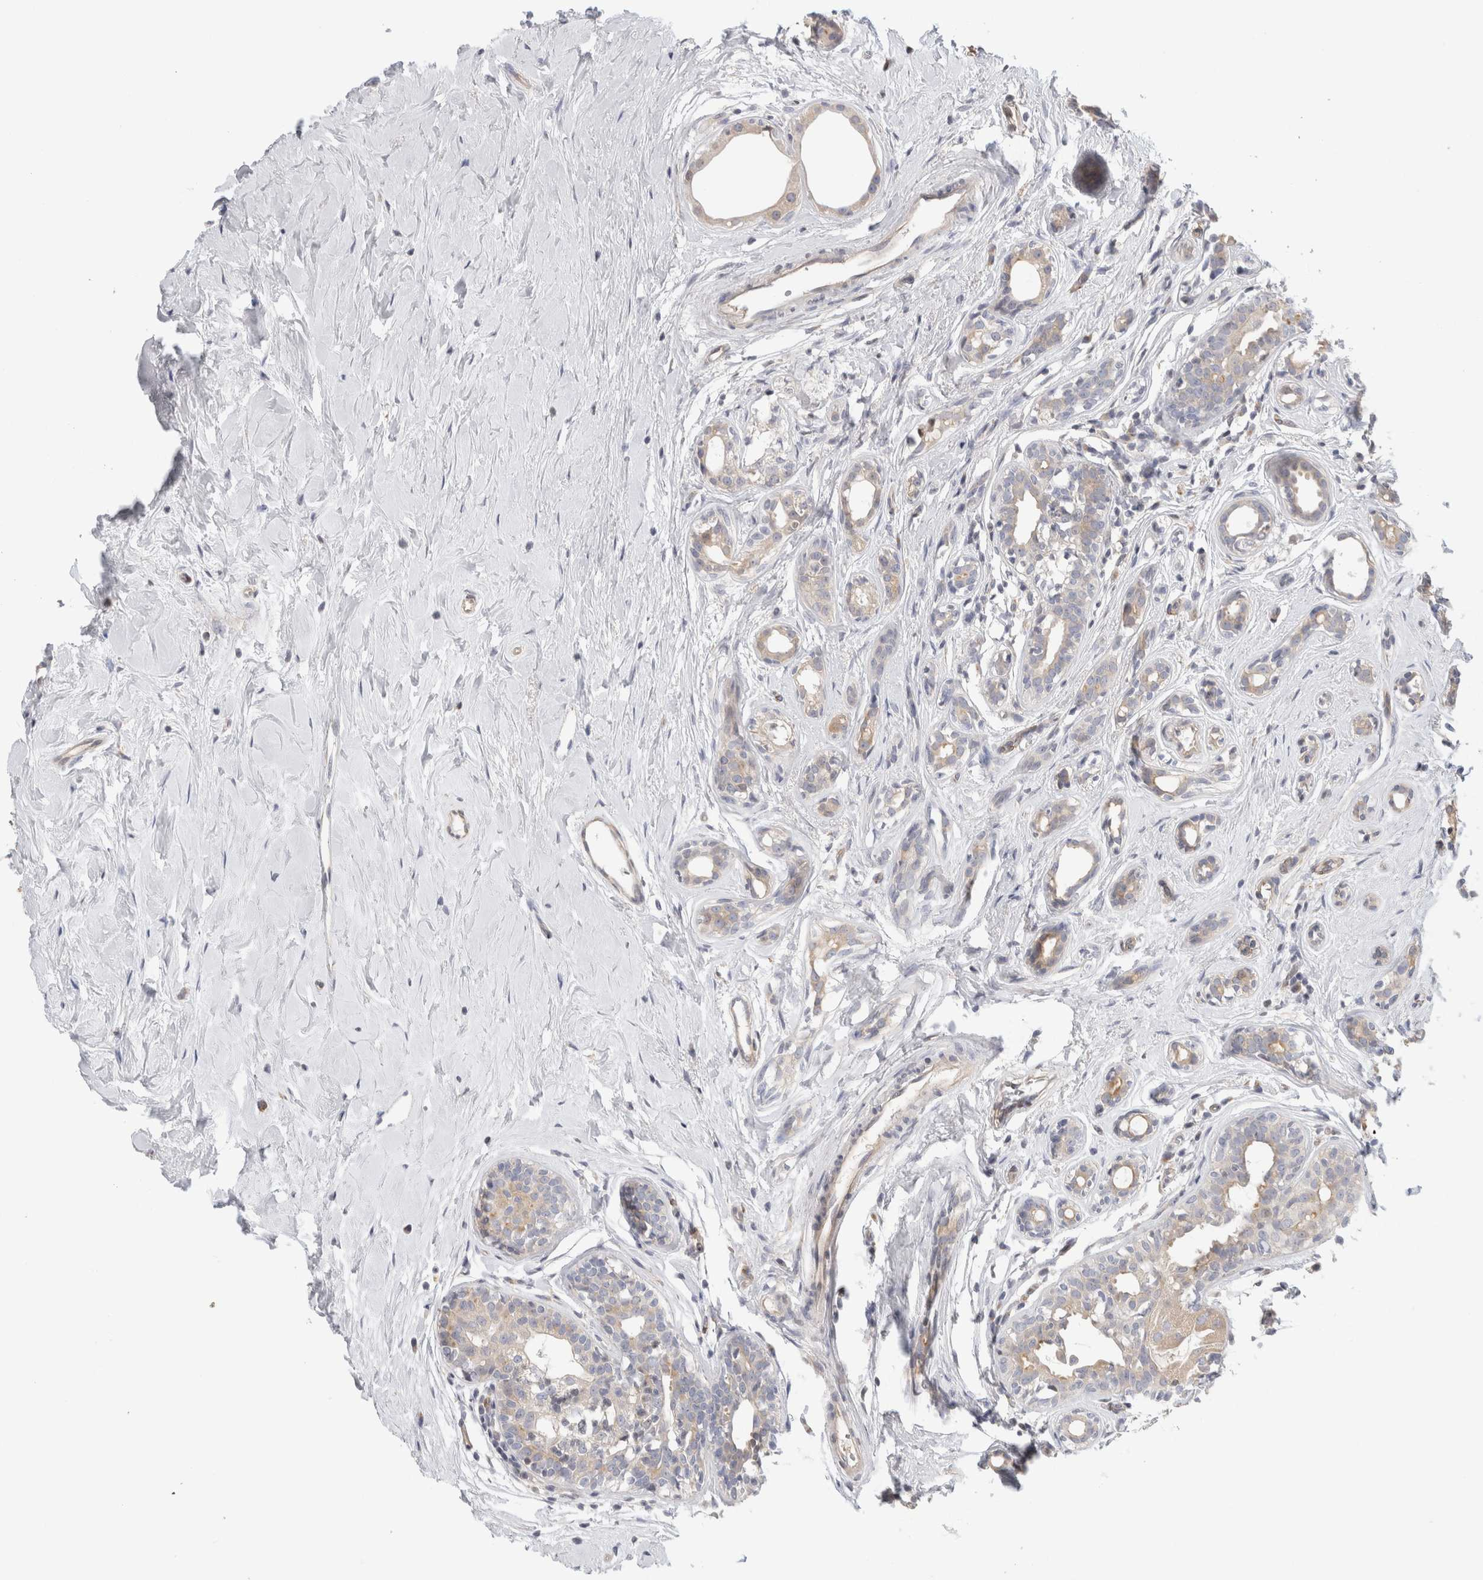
{"staining": {"intensity": "weak", "quantity": "<25%", "location": "cytoplasmic/membranous"}, "tissue": "breast cancer", "cell_type": "Tumor cells", "image_type": "cancer", "snomed": [{"axis": "morphology", "description": "Duct carcinoma"}, {"axis": "topography", "description": "Breast"}], "caption": "A high-resolution micrograph shows immunohistochemistry (IHC) staining of intraductal carcinoma (breast), which displays no significant positivity in tumor cells. Brightfield microscopy of IHC stained with DAB (brown) and hematoxylin (blue), captured at high magnification.", "gene": "SYTL5", "patient": {"sex": "female", "age": 55}}